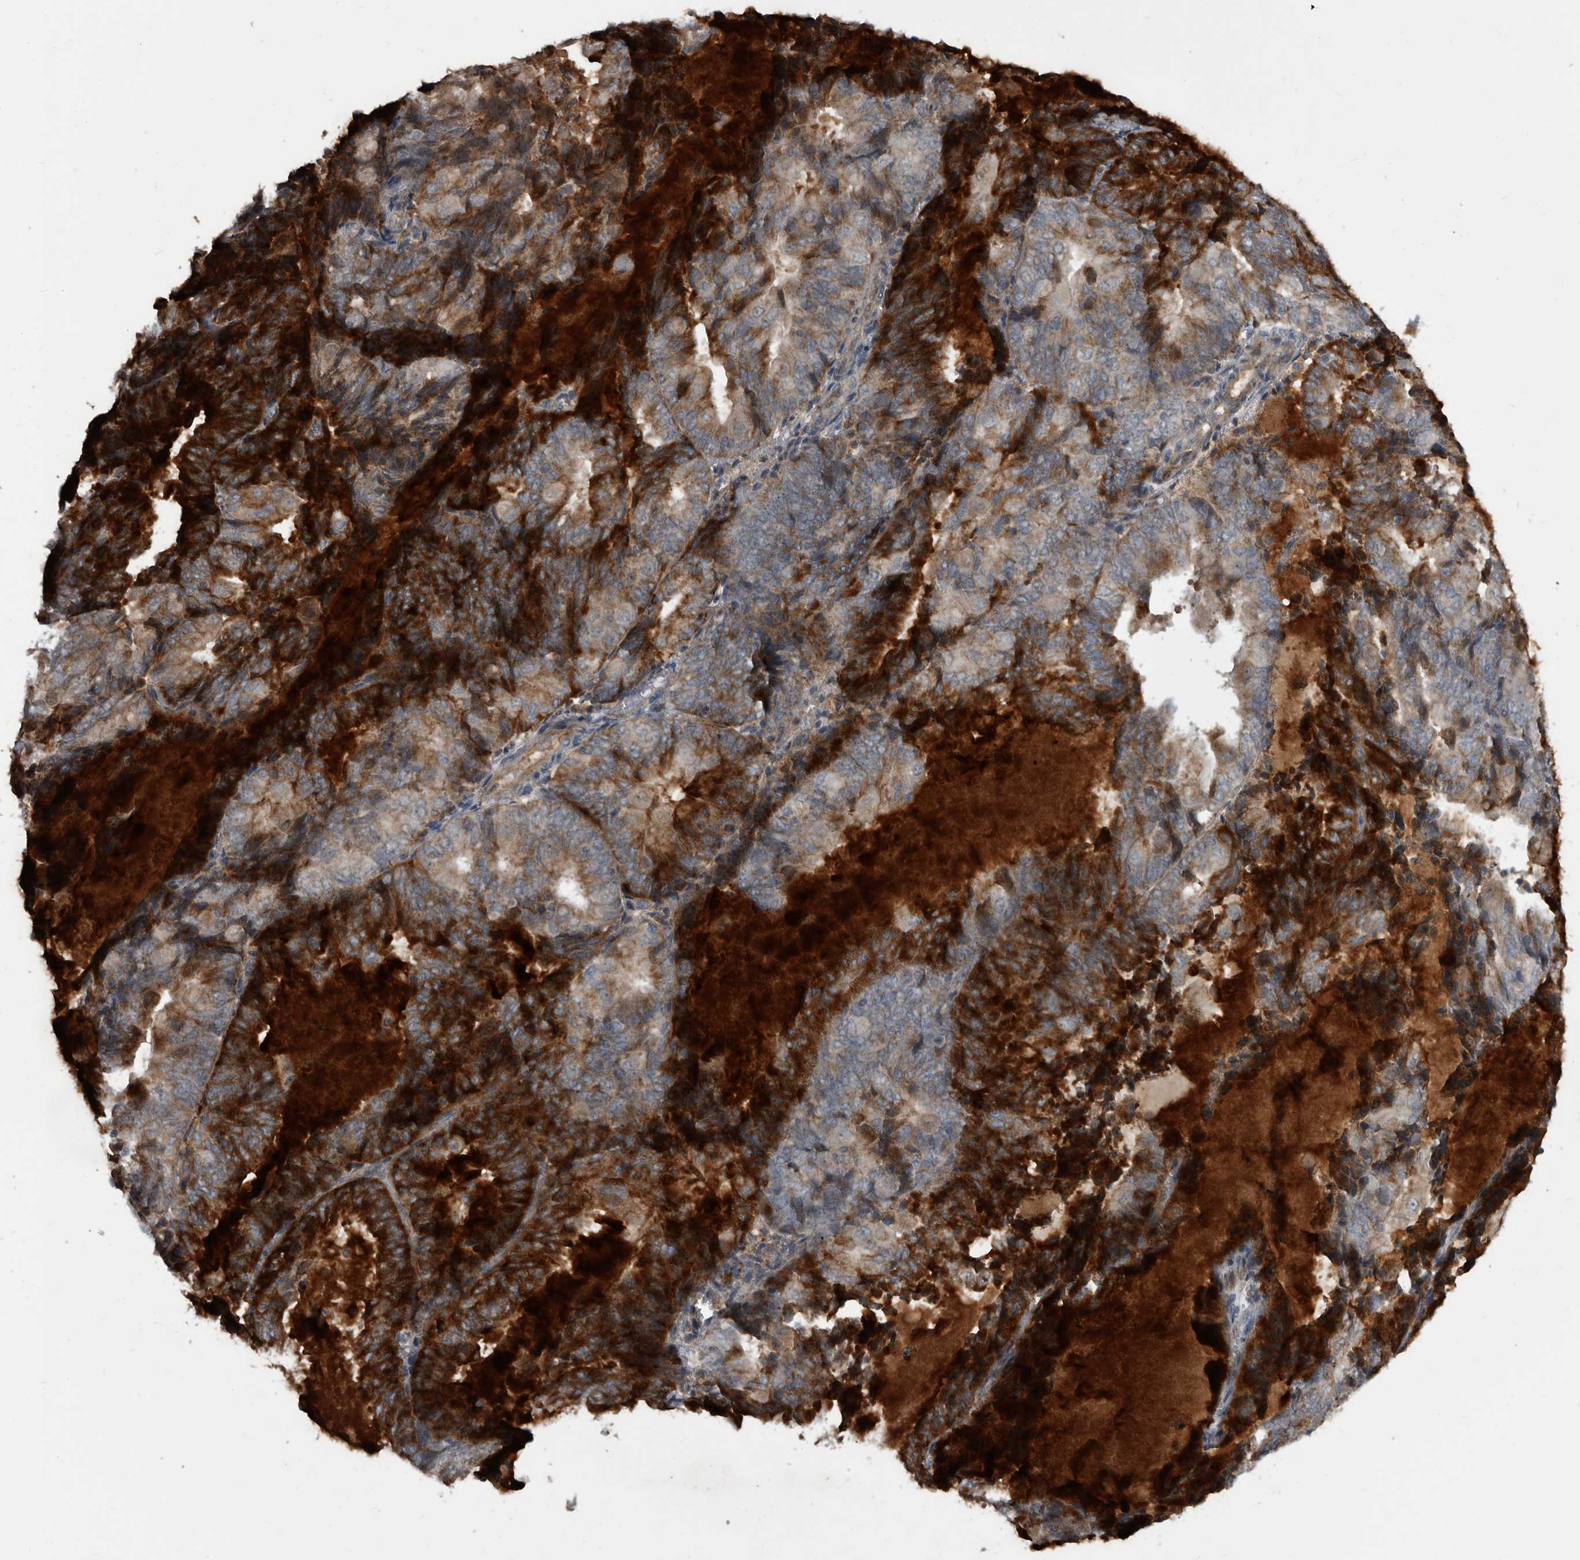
{"staining": {"intensity": "strong", "quantity": "25%-75%", "location": "cytoplasmic/membranous"}, "tissue": "endometrial cancer", "cell_type": "Tumor cells", "image_type": "cancer", "snomed": [{"axis": "morphology", "description": "Adenocarcinoma, NOS"}, {"axis": "topography", "description": "Endometrium"}], "caption": "Immunohistochemical staining of human endometrial cancer shows high levels of strong cytoplasmic/membranous protein staining in approximately 25%-75% of tumor cells. (IHC, brightfield microscopy, high magnification).", "gene": "PI15", "patient": {"sex": "female", "age": 81}}